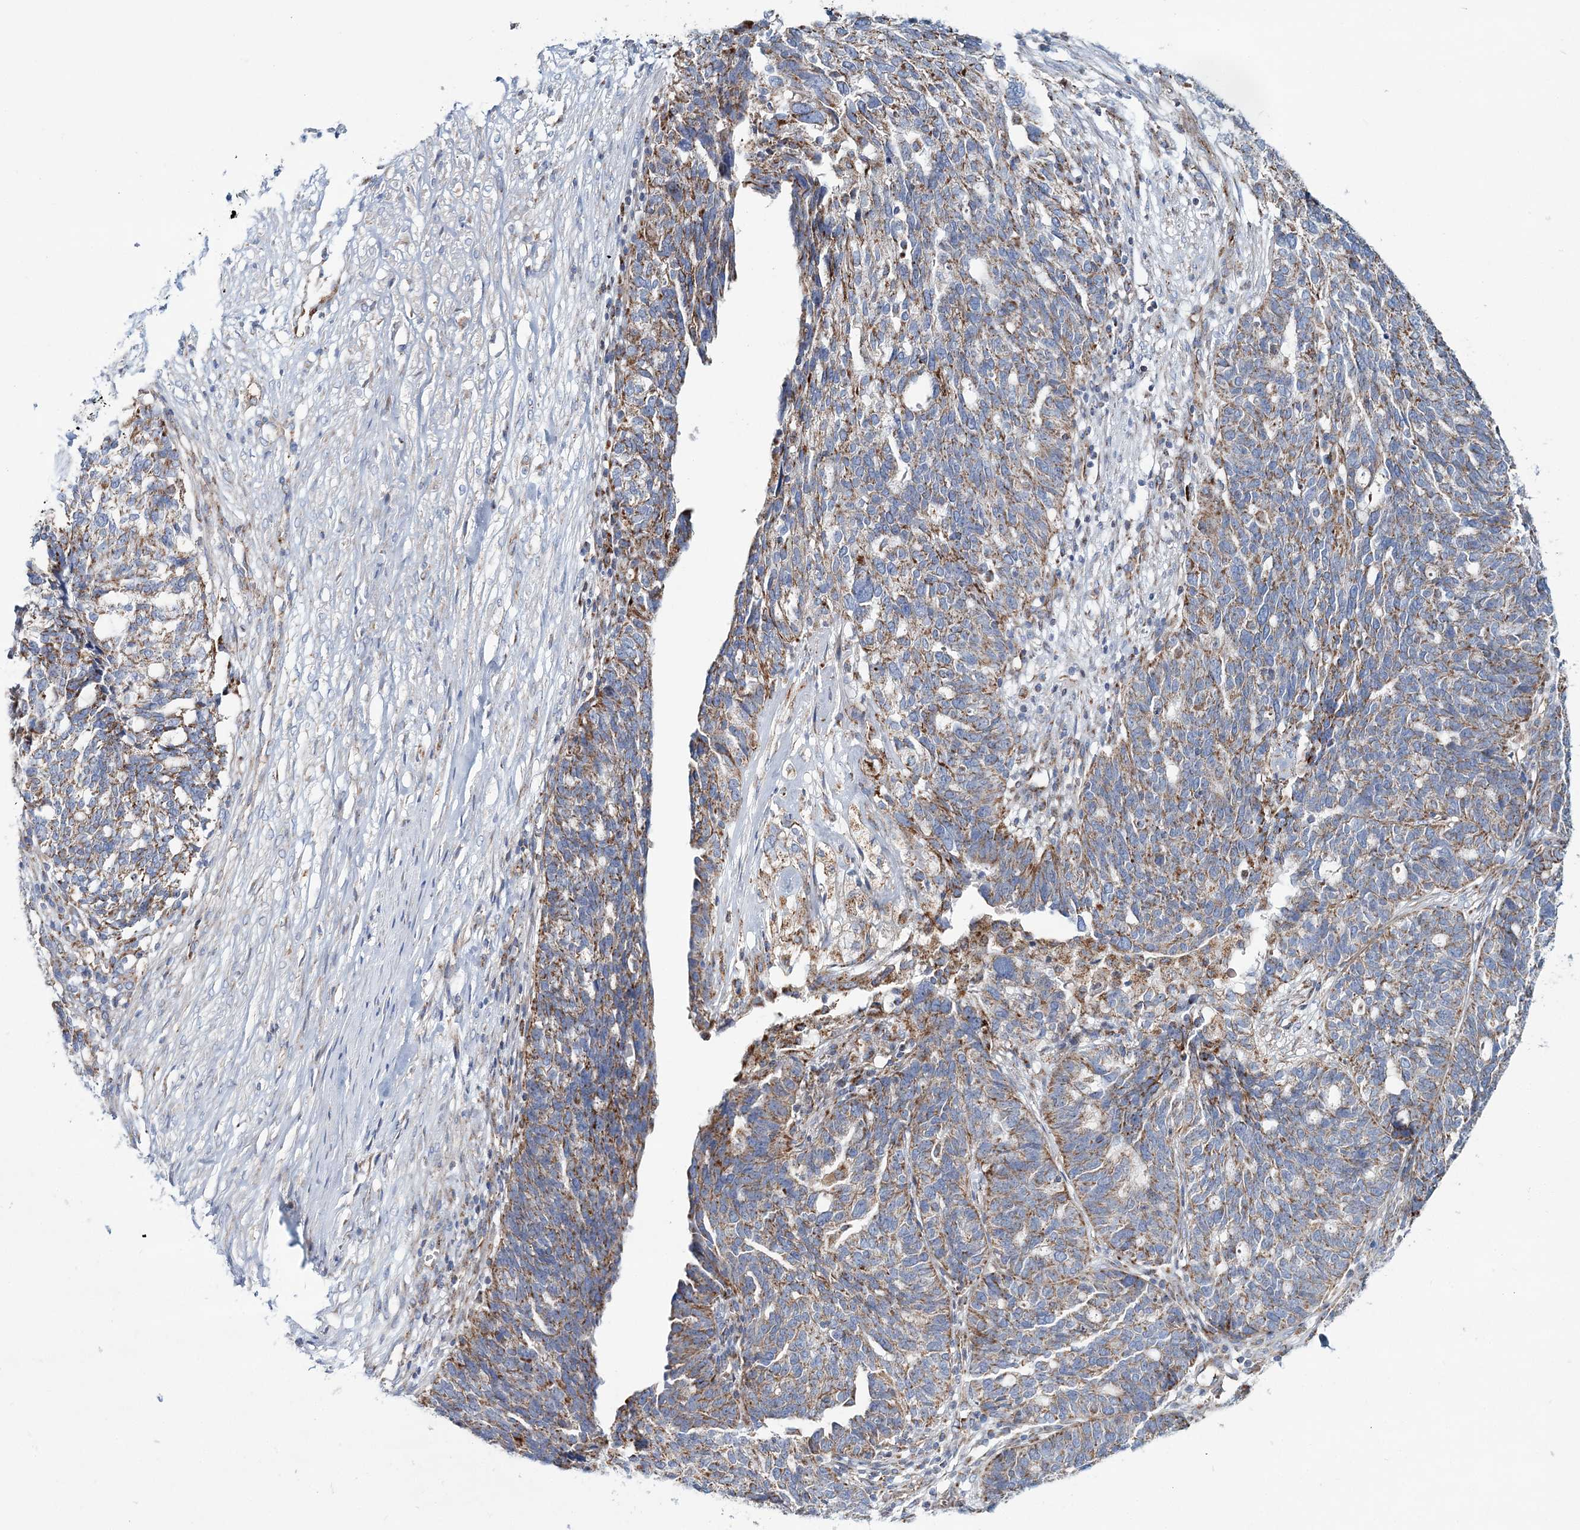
{"staining": {"intensity": "moderate", "quantity": ">75%", "location": "cytoplasmic/membranous"}, "tissue": "ovarian cancer", "cell_type": "Tumor cells", "image_type": "cancer", "snomed": [{"axis": "morphology", "description": "Cystadenocarcinoma, serous, NOS"}, {"axis": "topography", "description": "Ovary"}], "caption": "Ovarian cancer (serous cystadenocarcinoma) stained with a brown dye displays moderate cytoplasmic/membranous positive staining in approximately >75% of tumor cells.", "gene": "ARHGAP6", "patient": {"sex": "female", "age": 59}}